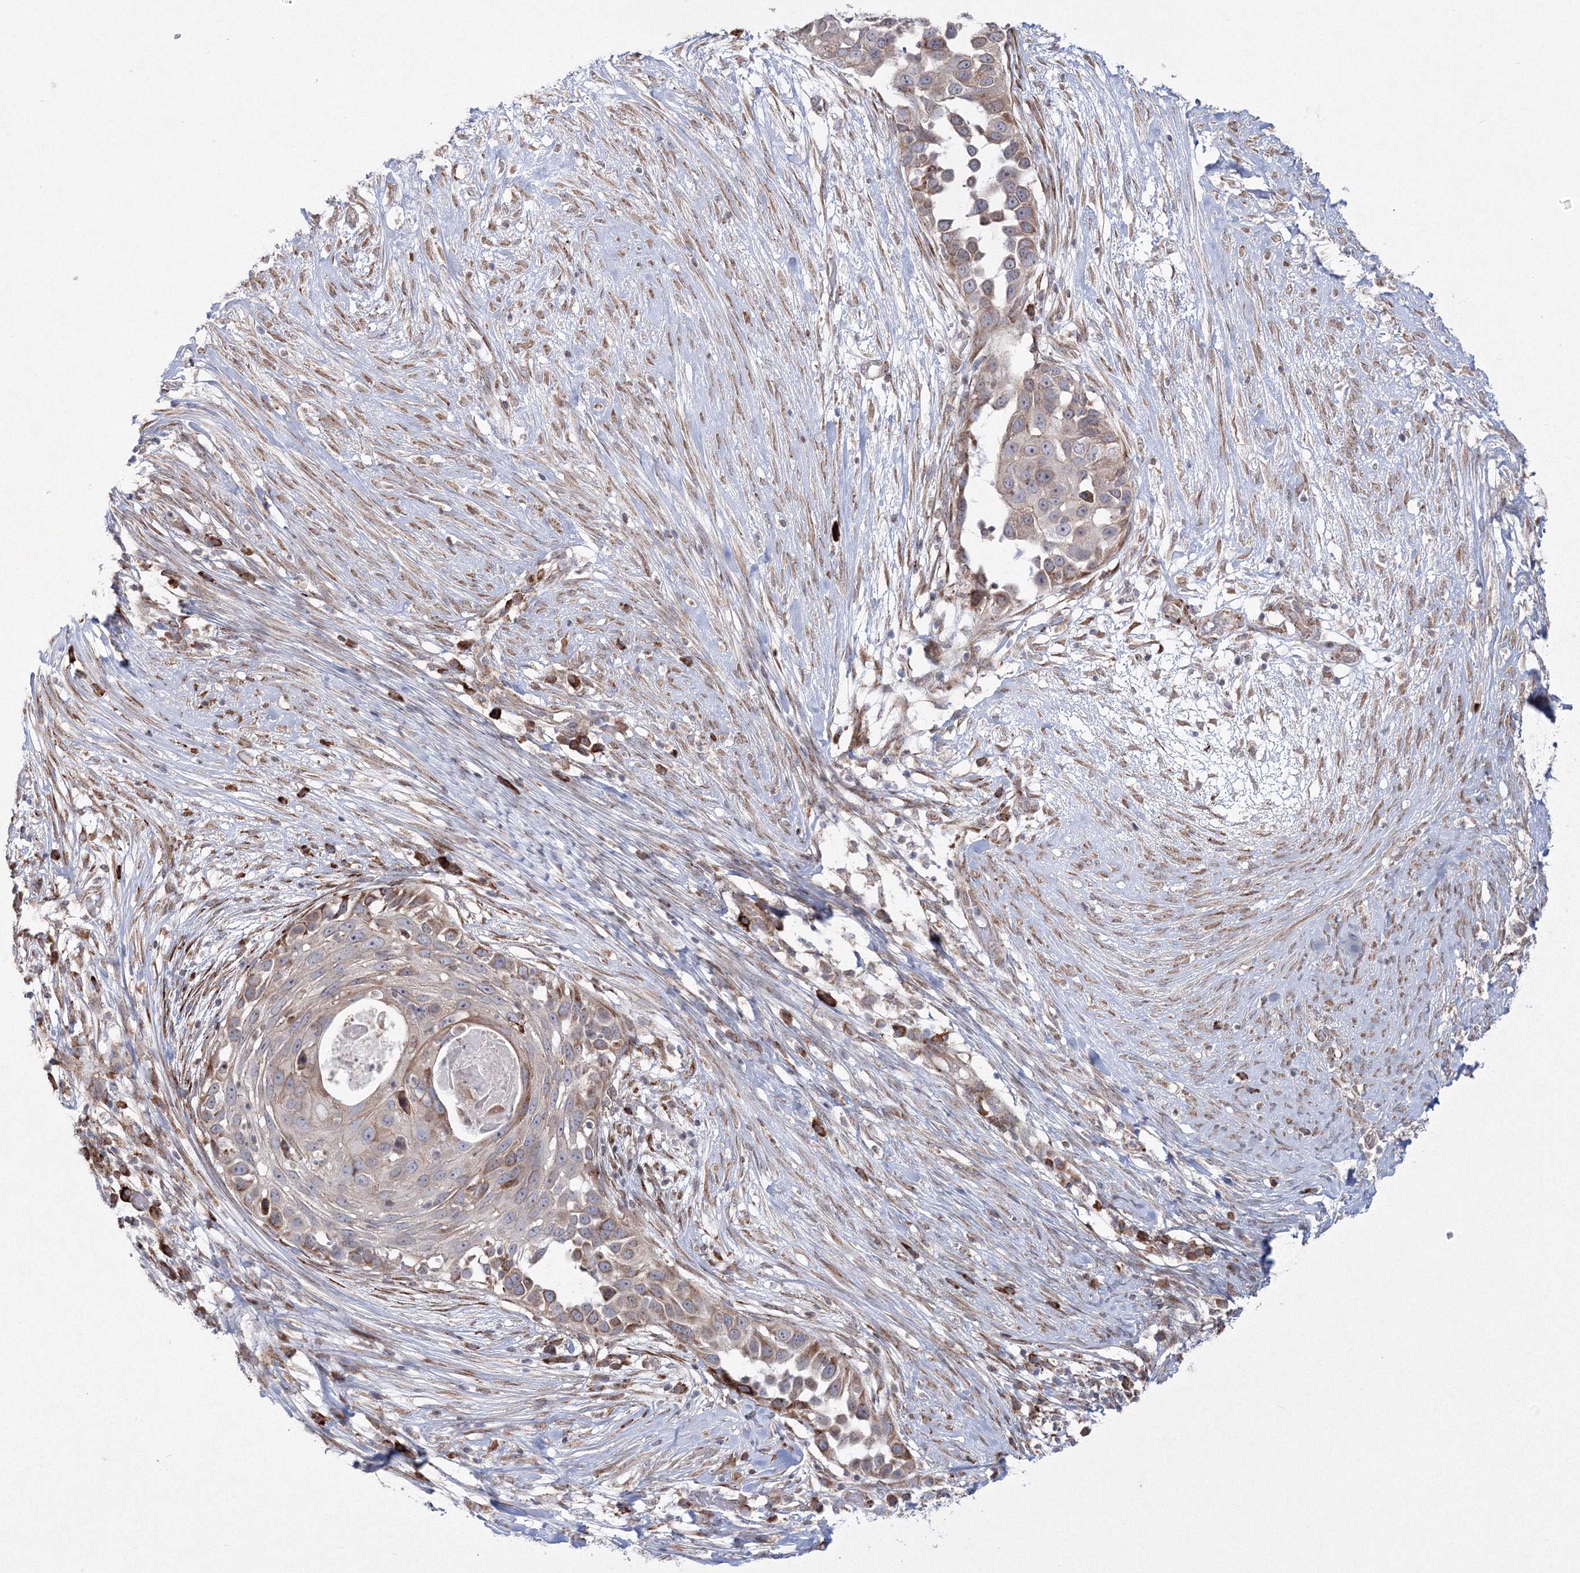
{"staining": {"intensity": "weak", "quantity": "25%-75%", "location": "cytoplasmic/membranous"}, "tissue": "skin cancer", "cell_type": "Tumor cells", "image_type": "cancer", "snomed": [{"axis": "morphology", "description": "Squamous cell carcinoma, NOS"}, {"axis": "topography", "description": "Skin"}], "caption": "Human skin squamous cell carcinoma stained with a brown dye reveals weak cytoplasmic/membranous positive expression in about 25%-75% of tumor cells.", "gene": "EFCAB12", "patient": {"sex": "female", "age": 44}}